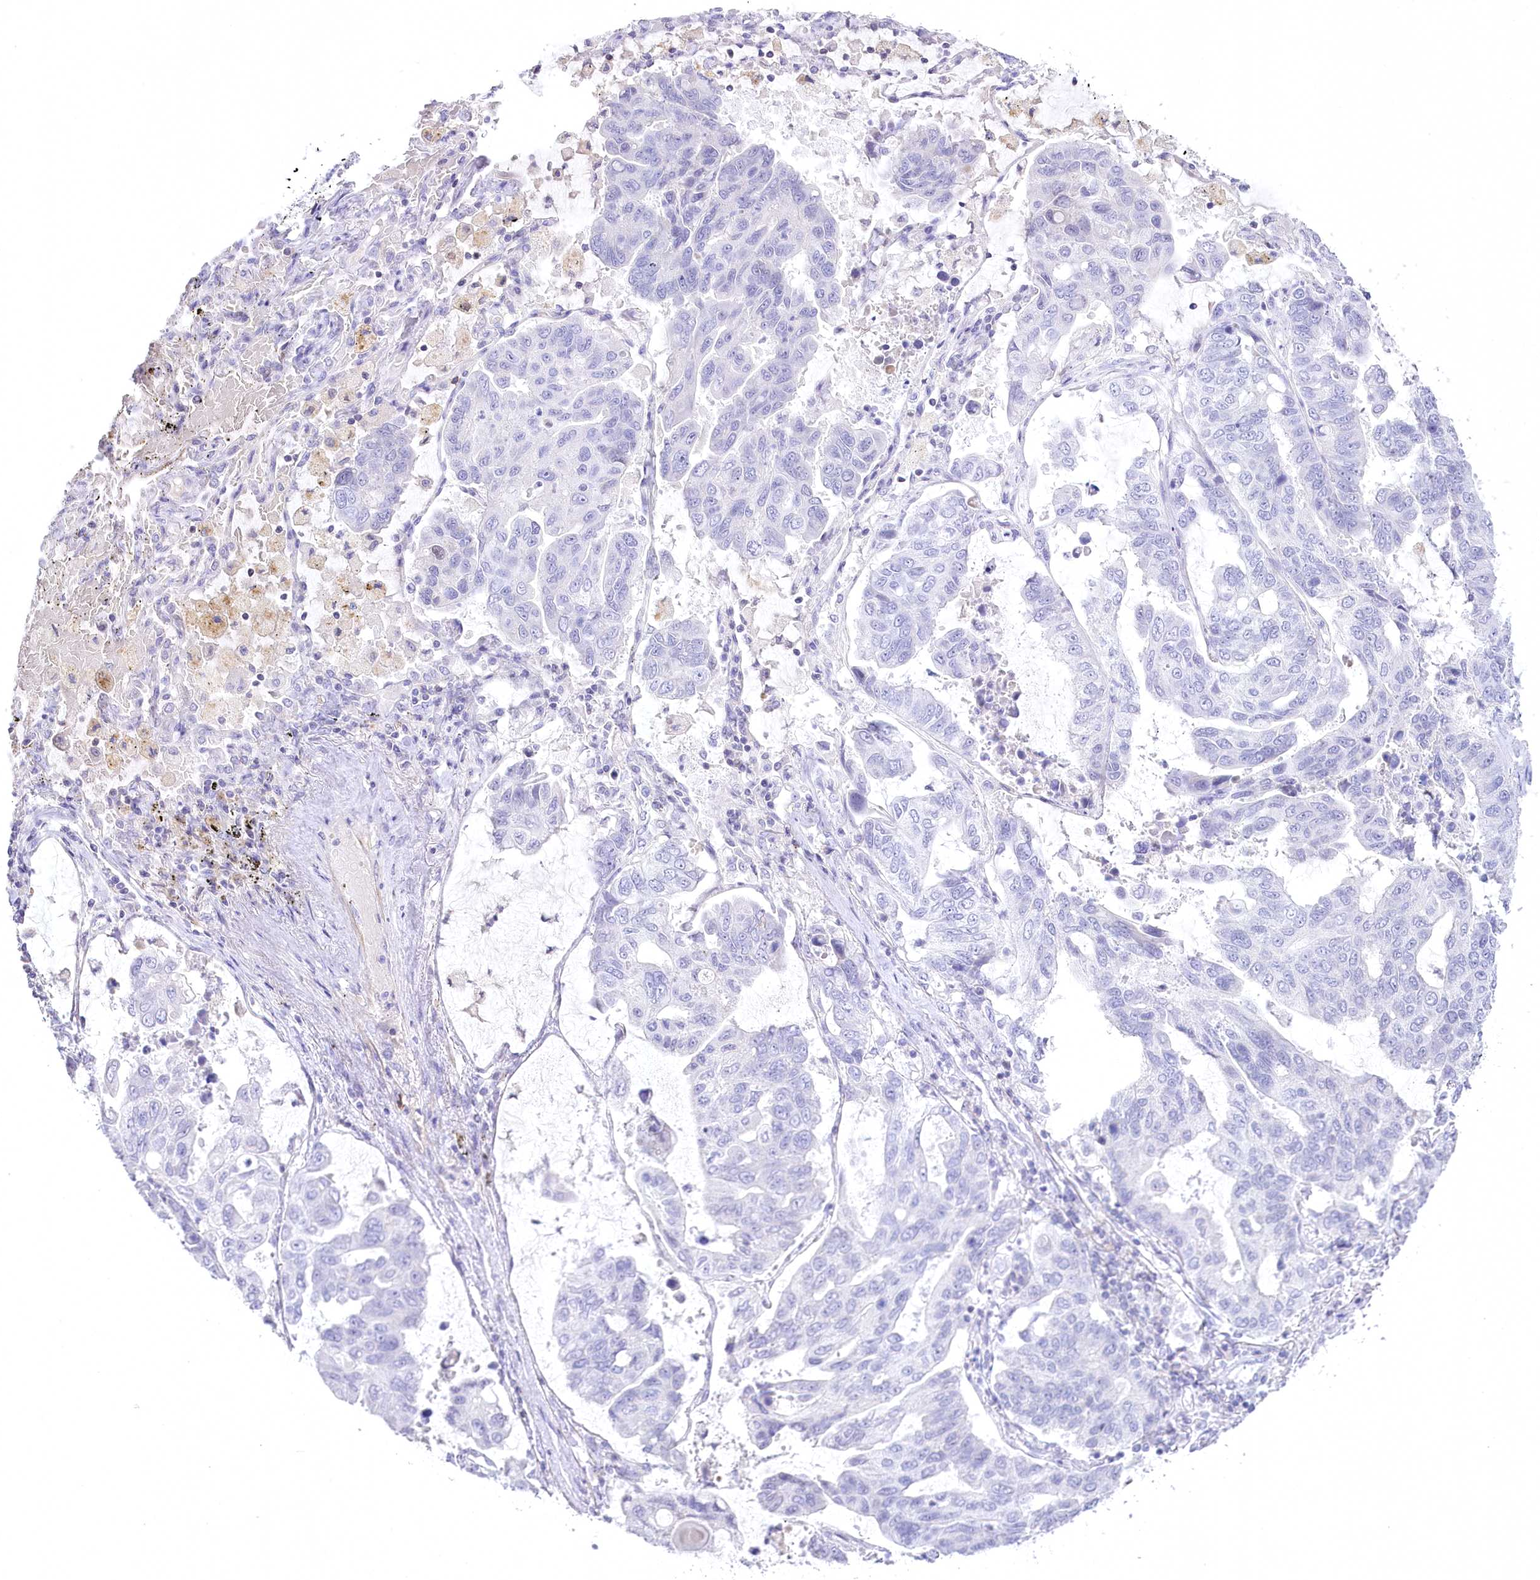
{"staining": {"intensity": "negative", "quantity": "none", "location": "none"}, "tissue": "lung cancer", "cell_type": "Tumor cells", "image_type": "cancer", "snomed": [{"axis": "morphology", "description": "Adenocarcinoma, NOS"}, {"axis": "topography", "description": "Lung"}], "caption": "A high-resolution micrograph shows immunohistochemistry staining of lung cancer (adenocarcinoma), which demonstrates no significant expression in tumor cells. (Immunohistochemistry (ihc), brightfield microscopy, high magnification).", "gene": "MYOZ1", "patient": {"sex": "male", "age": 64}}